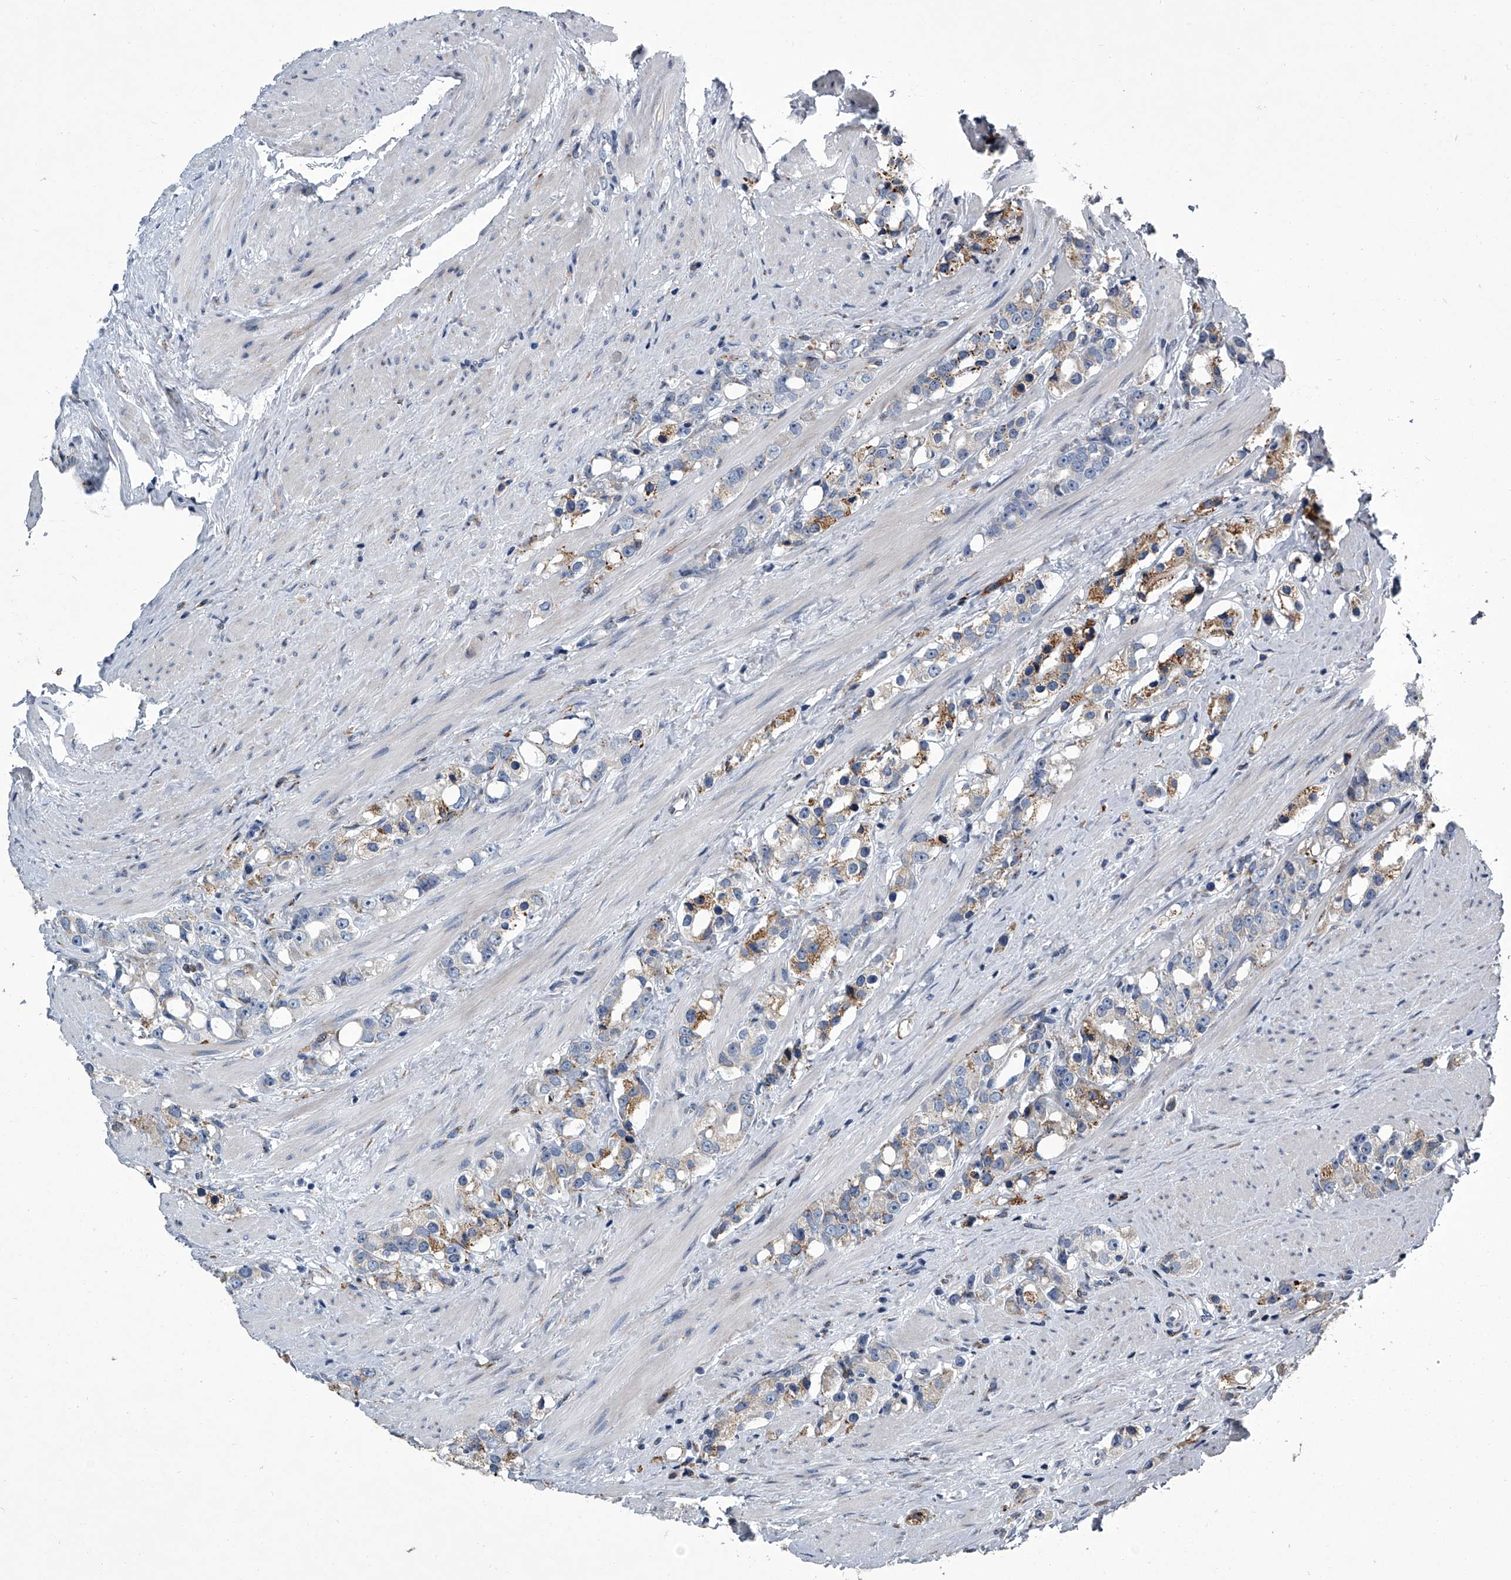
{"staining": {"intensity": "moderate", "quantity": "<25%", "location": "cytoplasmic/membranous"}, "tissue": "prostate cancer", "cell_type": "Tumor cells", "image_type": "cancer", "snomed": [{"axis": "morphology", "description": "Adenocarcinoma, NOS"}, {"axis": "topography", "description": "Prostate"}], "caption": "Protein staining by immunohistochemistry (IHC) displays moderate cytoplasmic/membranous positivity in about <25% of tumor cells in prostate cancer (adenocarcinoma).", "gene": "TMEM63C", "patient": {"sex": "male", "age": 79}}